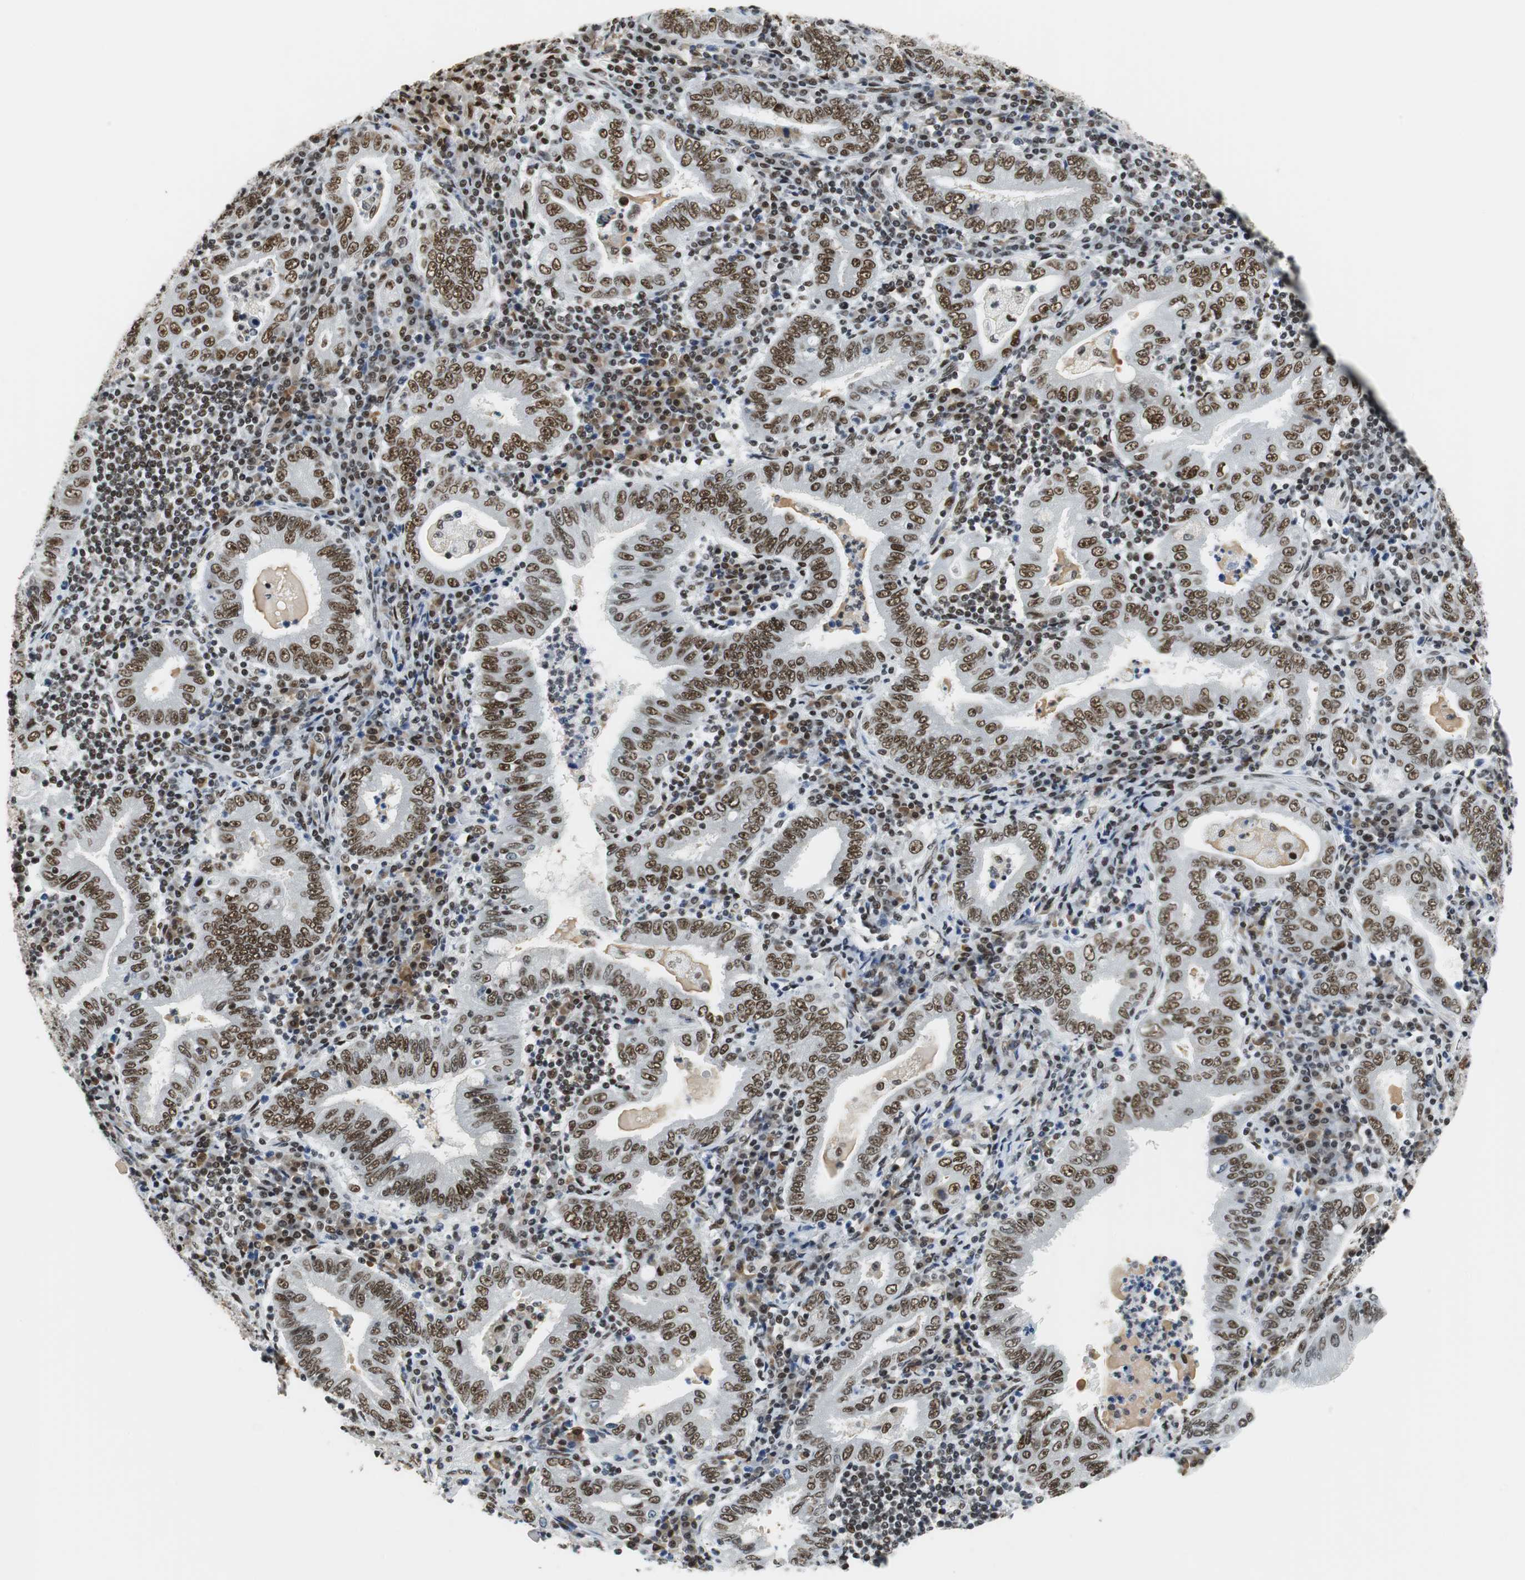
{"staining": {"intensity": "moderate", "quantity": ">75%", "location": "nuclear"}, "tissue": "stomach cancer", "cell_type": "Tumor cells", "image_type": "cancer", "snomed": [{"axis": "morphology", "description": "Normal tissue, NOS"}, {"axis": "morphology", "description": "Adenocarcinoma, NOS"}, {"axis": "topography", "description": "Esophagus"}, {"axis": "topography", "description": "Stomach, upper"}, {"axis": "topography", "description": "Peripheral nerve tissue"}], "caption": "Moderate nuclear positivity is seen in approximately >75% of tumor cells in stomach cancer.", "gene": "PRKDC", "patient": {"sex": "male", "age": 62}}